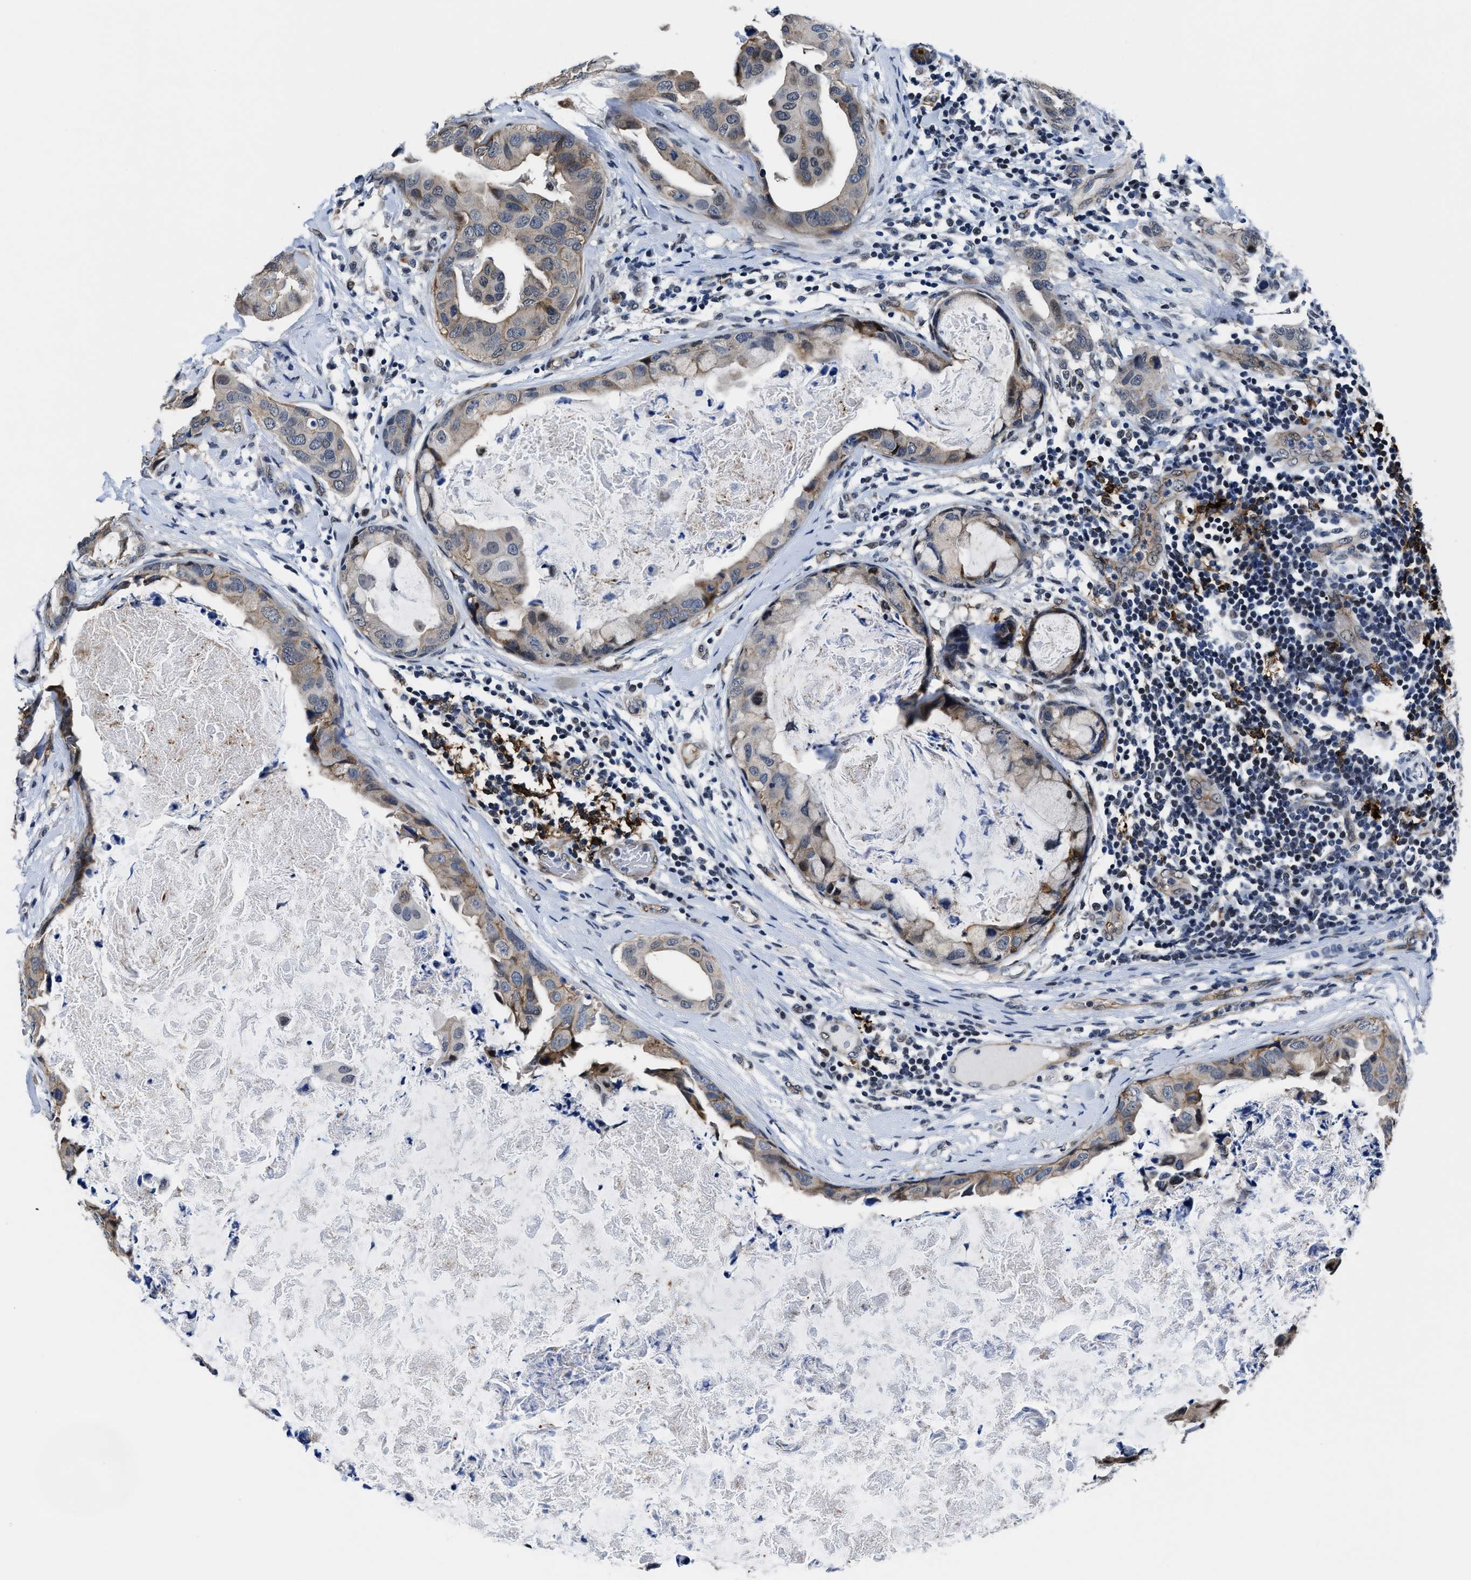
{"staining": {"intensity": "moderate", "quantity": "25%-75%", "location": "cytoplasmic/membranous"}, "tissue": "breast cancer", "cell_type": "Tumor cells", "image_type": "cancer", "snomed": [{"axis": "morphology", "description": "Duct carcinoma"}, {"axis": "topography", "description": "Breast"}], "caption": "Breast cancer (invasive ductal carcinoma) was stained to show a protein in brown. There is medium levels of moderate cytoplasmic/membranous expression in about 25%-75% of tumor cells. Using DAB (3,3'-diaminobenzidine) (brown) and hematoxylin (blue) stains, captured at high magnification using brightfield microscopy.", "gene": "MARCKSL1", "patient": {"sex": "female", "age": 40}}